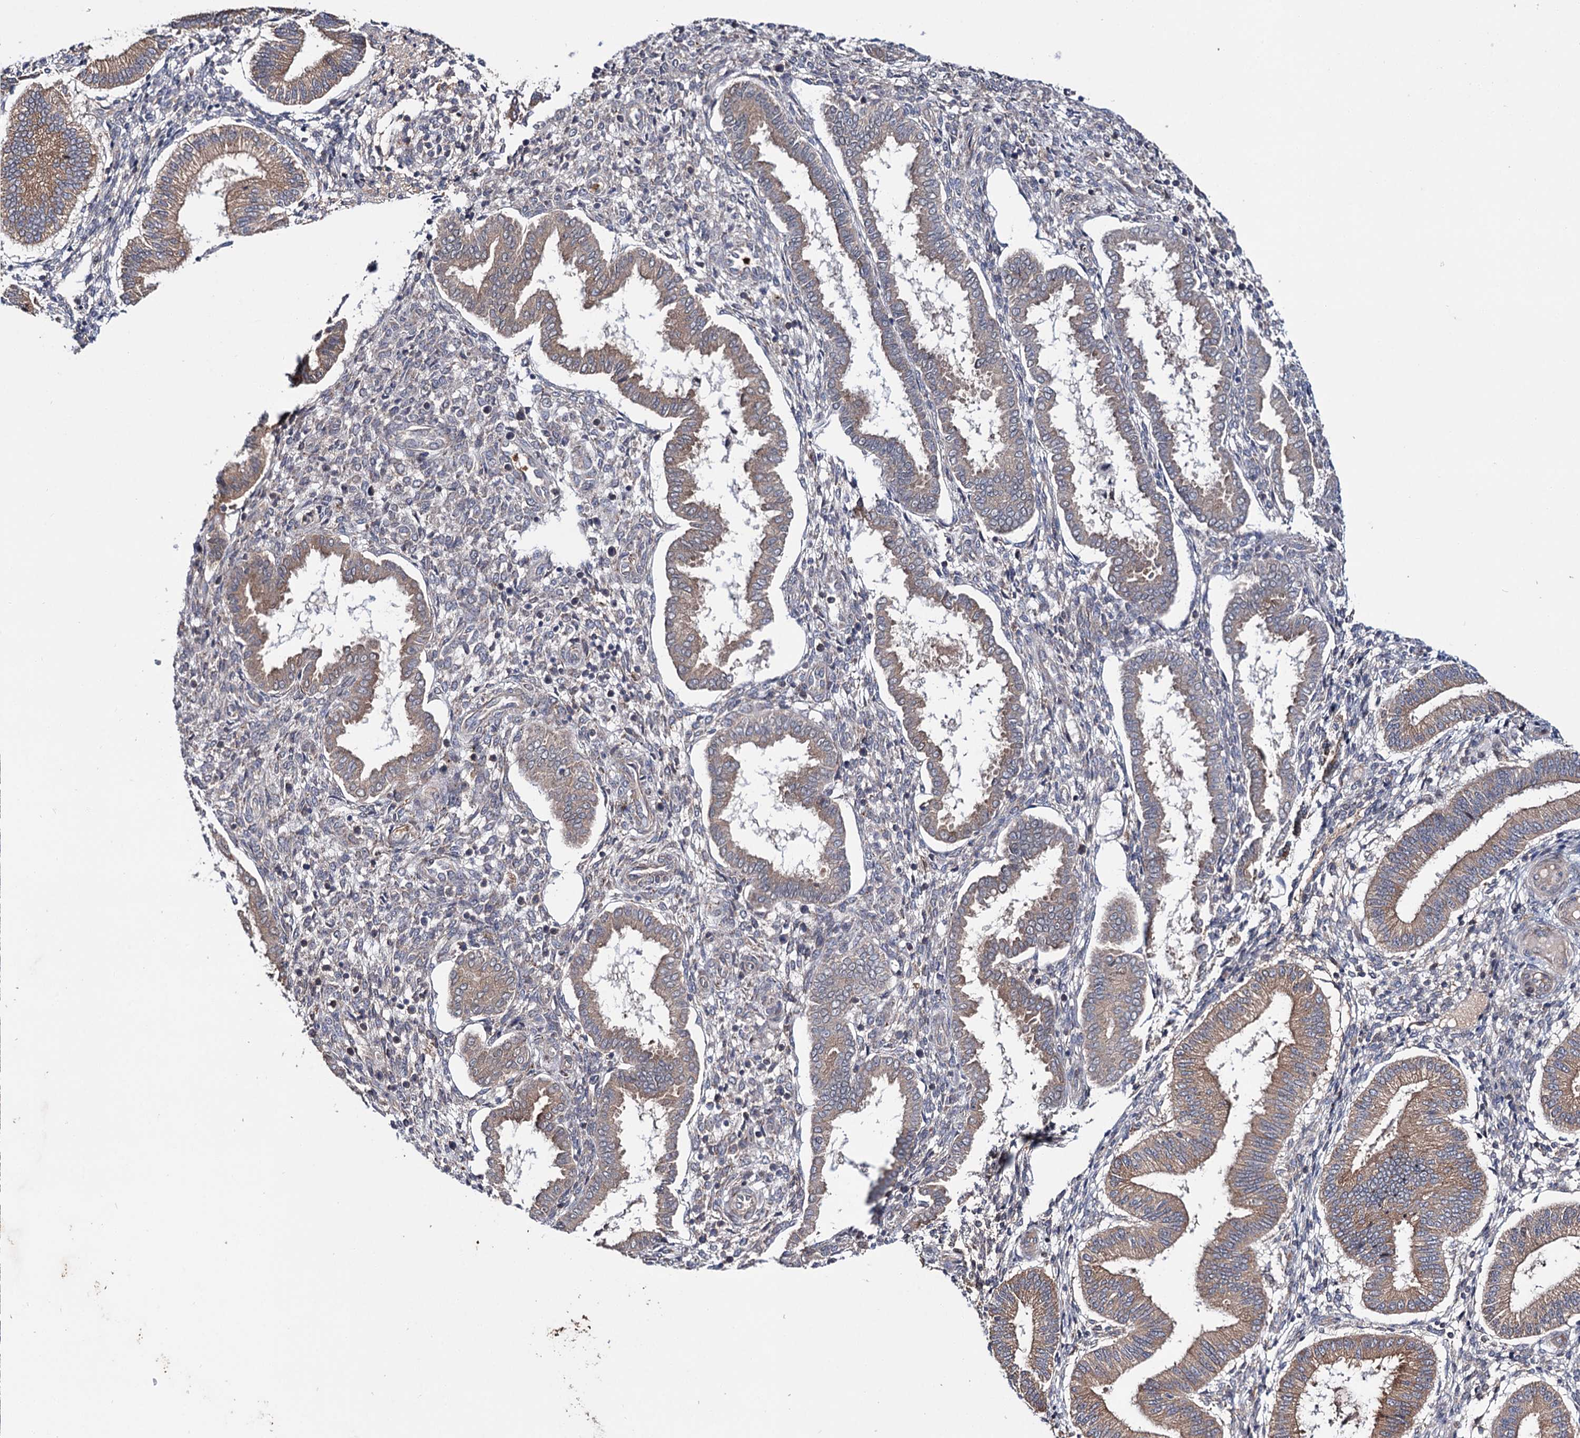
{"staining": {"intensity": "negative", "quantity": "none", "location": "none"}, "tissue": "endometrium", "cell_type": "Cells in endometrial stroma", "image_type": "normal", "snomed": [{"axis": "morphology", "description": "Normal tissue, NOS"}, {"axis": "topography", "description": "Endometrium"}], "caption": "This image is of normal endometrium stained with immunohistochemistry (IHC) to label a protein in brown with the nuclei are counter-stained blue. There is no positivity in cells in endometrial stroma. (Immunohistochemistry (ihc), brightfield microscopy, high magnification).", "gene": "PTPN3", "patient": {"sex": "female", "age": 24}}